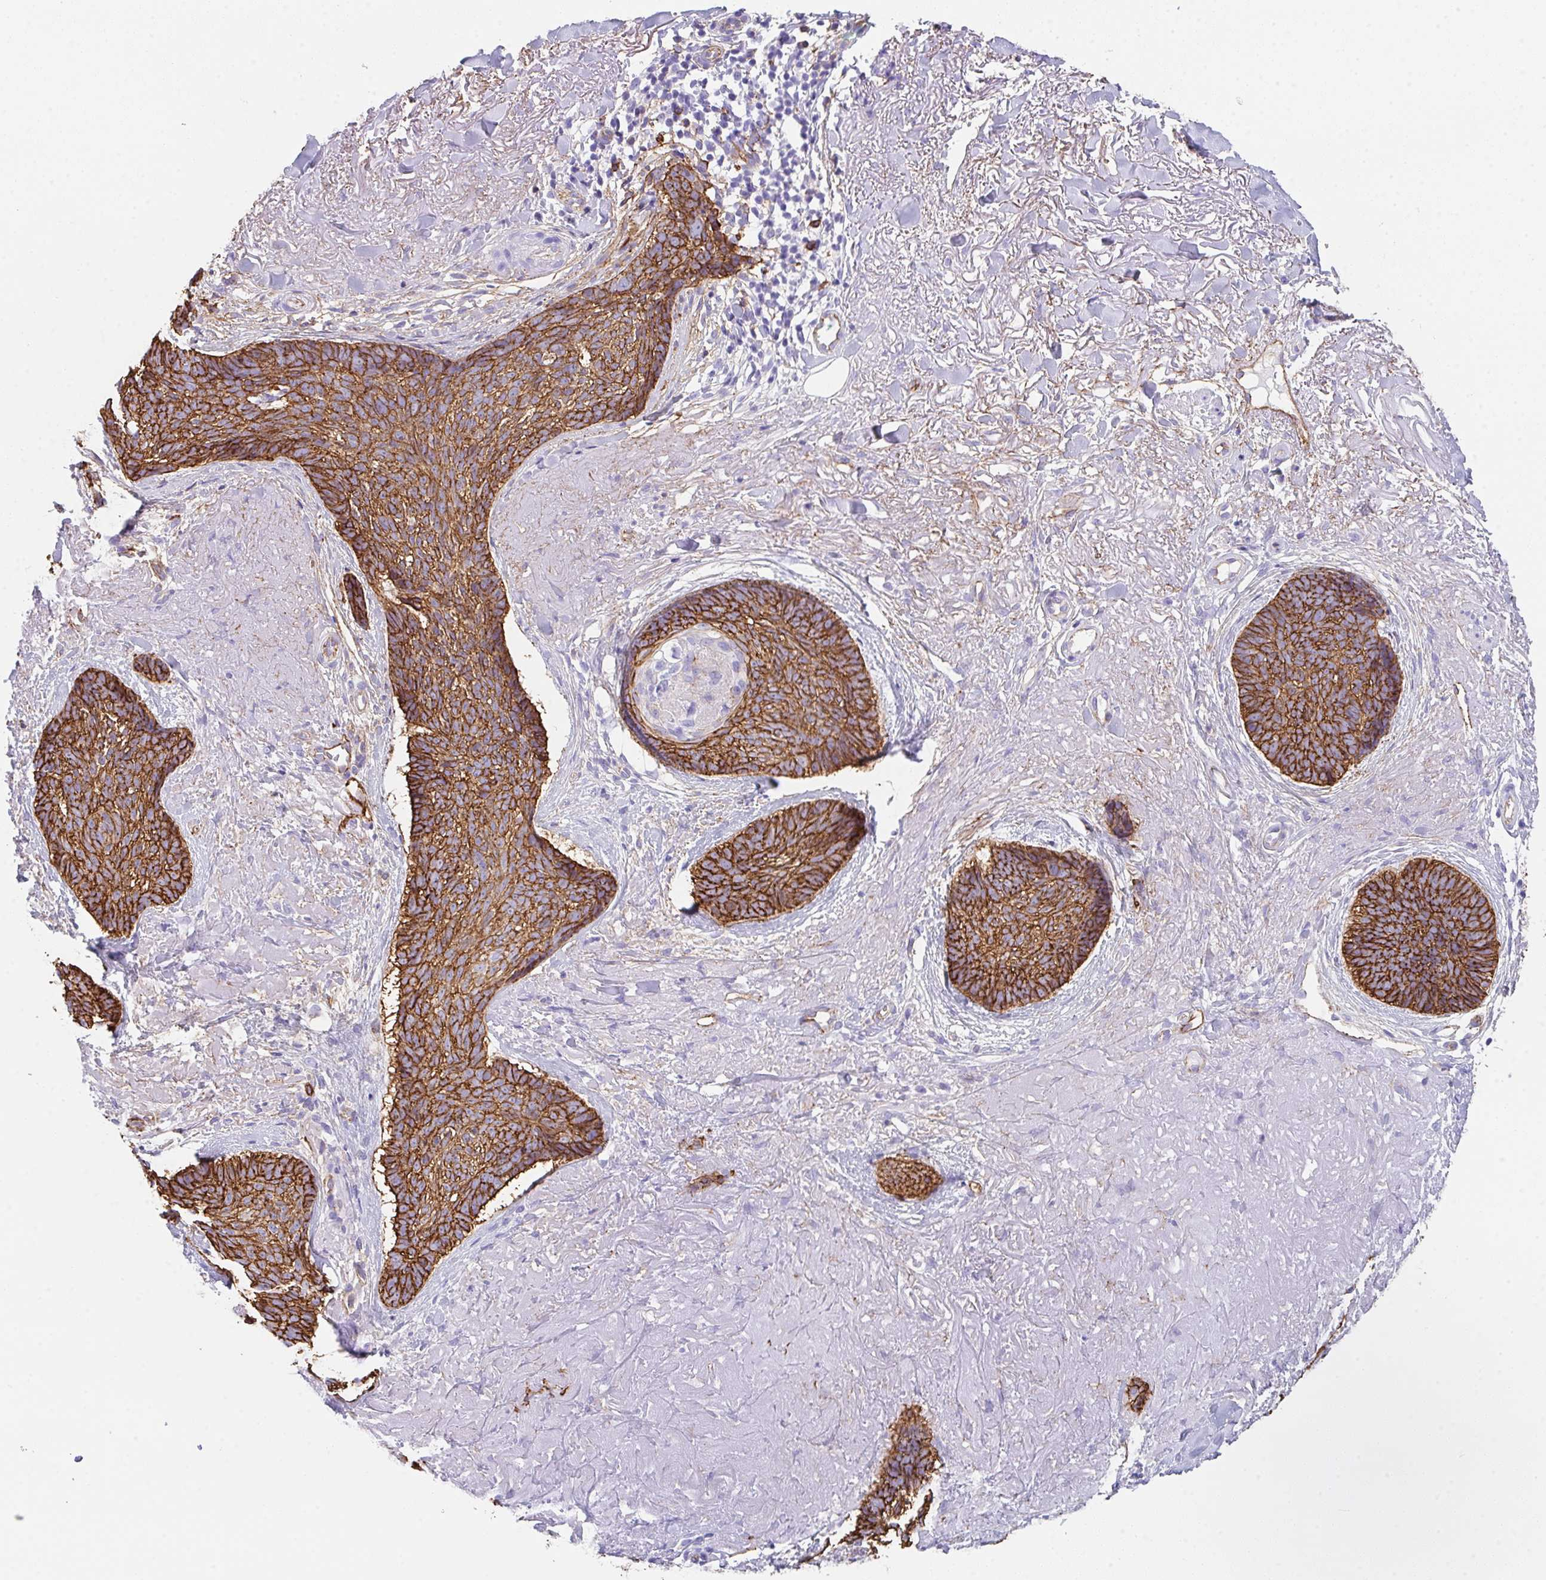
{"staining": {"intensity": "strong", "quantity": ">75%", "location": "cytoplasmic/membranous"}, "tissue": "skin cancer", "cell_type": "Tumor cells", "image_type": "cancer", "snomed": [{"axis": "morphology", "description": "Basal cell carcinoma"}, {"axis": "topography", "description": "Skin"}, {"axis": "topography", "description": "Skin of face"}, {"axis": "topography", "description": "Skin of nose"}], "caption": "Immunohistochemistry (IHC) image of skin cancer (basal cell carcinoma) stained for a protein (brown), which shows high levels of strong cytoplasmic/membranous staining in about >75% of tumor cells.", "gene": "DBN1", "patient": {"sex": "female", "age": 86}}